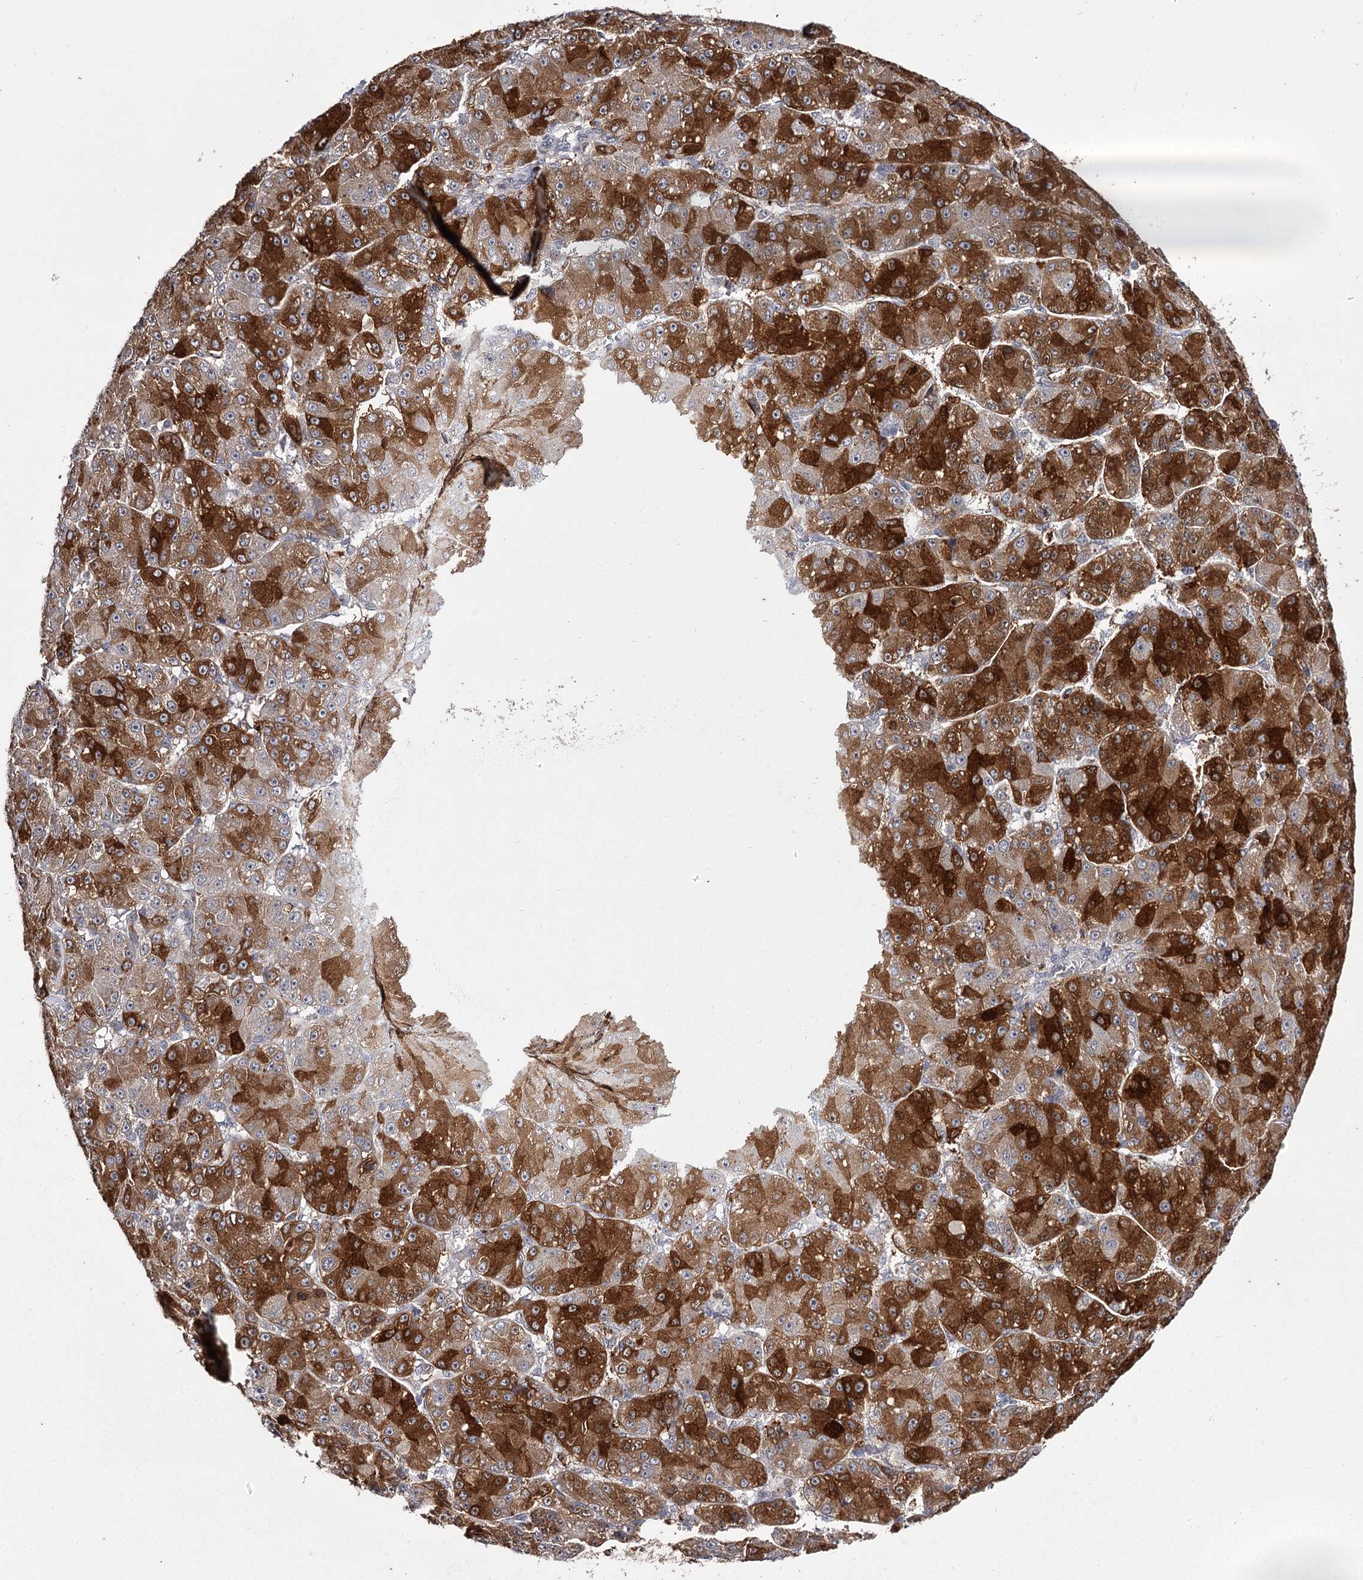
{"staining": {"intensity": "strong", "quantity": "25%-75%", "location": "cytoplasmic/membranous"}, "tissue": "liver cancer", "cell_type": "Tumor cells", "image_type": "cancer", "snomed": [{"axis": "morphology", "description": "Carcinoma, Hepatocellular, NOS"}, {"axis": "topography", "description": "Liver"}], "caption": "Human liver cancer stained with a brown dye reveals strong cytoplasmic/membranous positive expression in approximately 25%-75% of tumor cells.", "gene": "SLC32A1", "patient": {"sex": "male", "age": 67}}